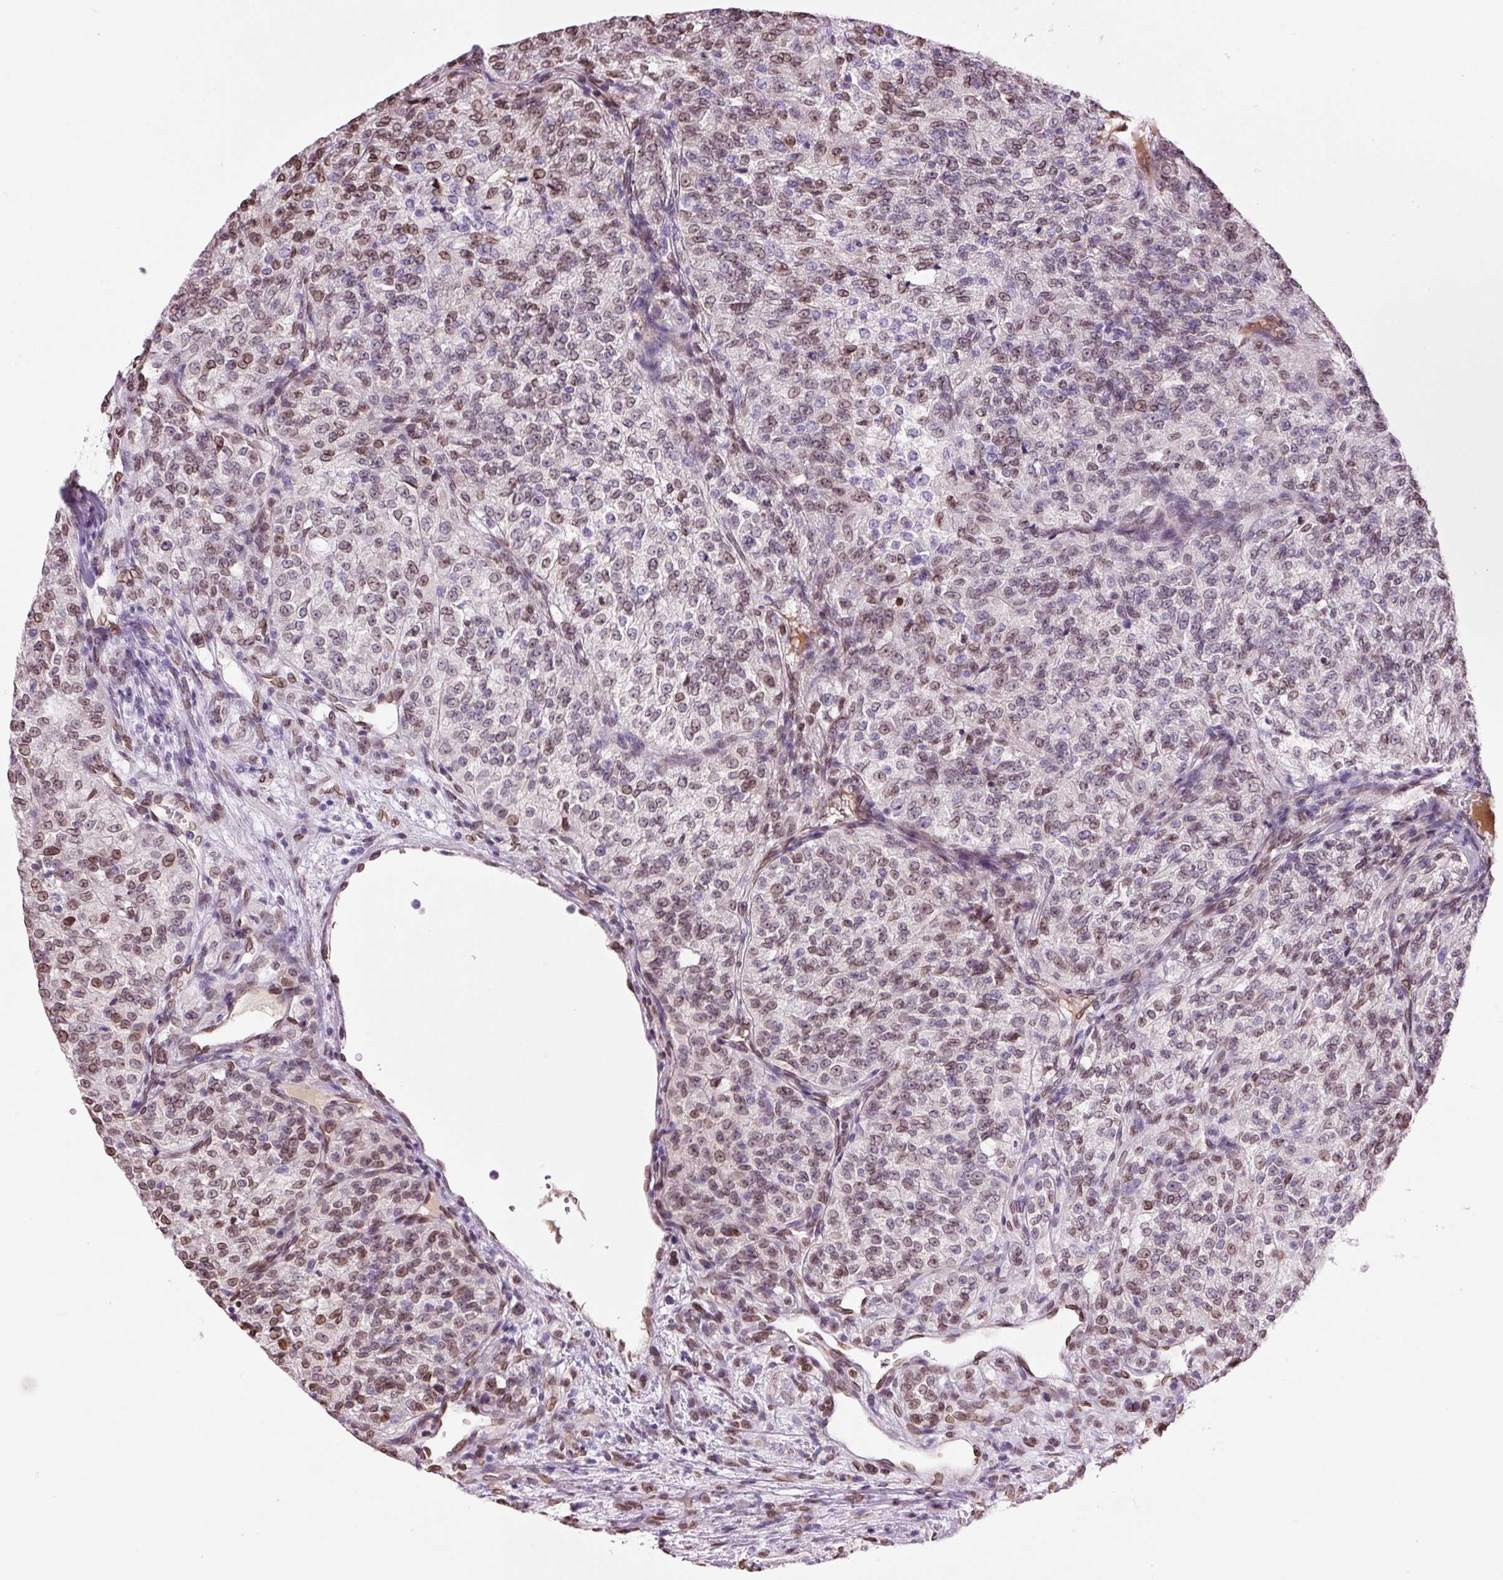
{"staining": {"intensity": "moderate", "quantity": "25%-75%", "location": "cytoplasmic/membranous,nuclear"}, "tissue": "renal cancer", "cell_type": "Tumor cells", "image_type": "cancer", "snomed": [{"axis": "morphology", "description": "Adenocarcinoma, NOS"}, {"axis": "topography", "description": "Kidney"}], "caption": "Adenocarcinoma (renal) tissue reveals moderate cytoplasmic/membranous and nuclear positivity in about 25%-75% of tumor cells The staining is performed using DAB brown chromogen to label protein expression. The nuclei are counter-stained blue using hematoxylin.", "gene": "ZNF224", "patient": {"sex": "female", "age": 63}}